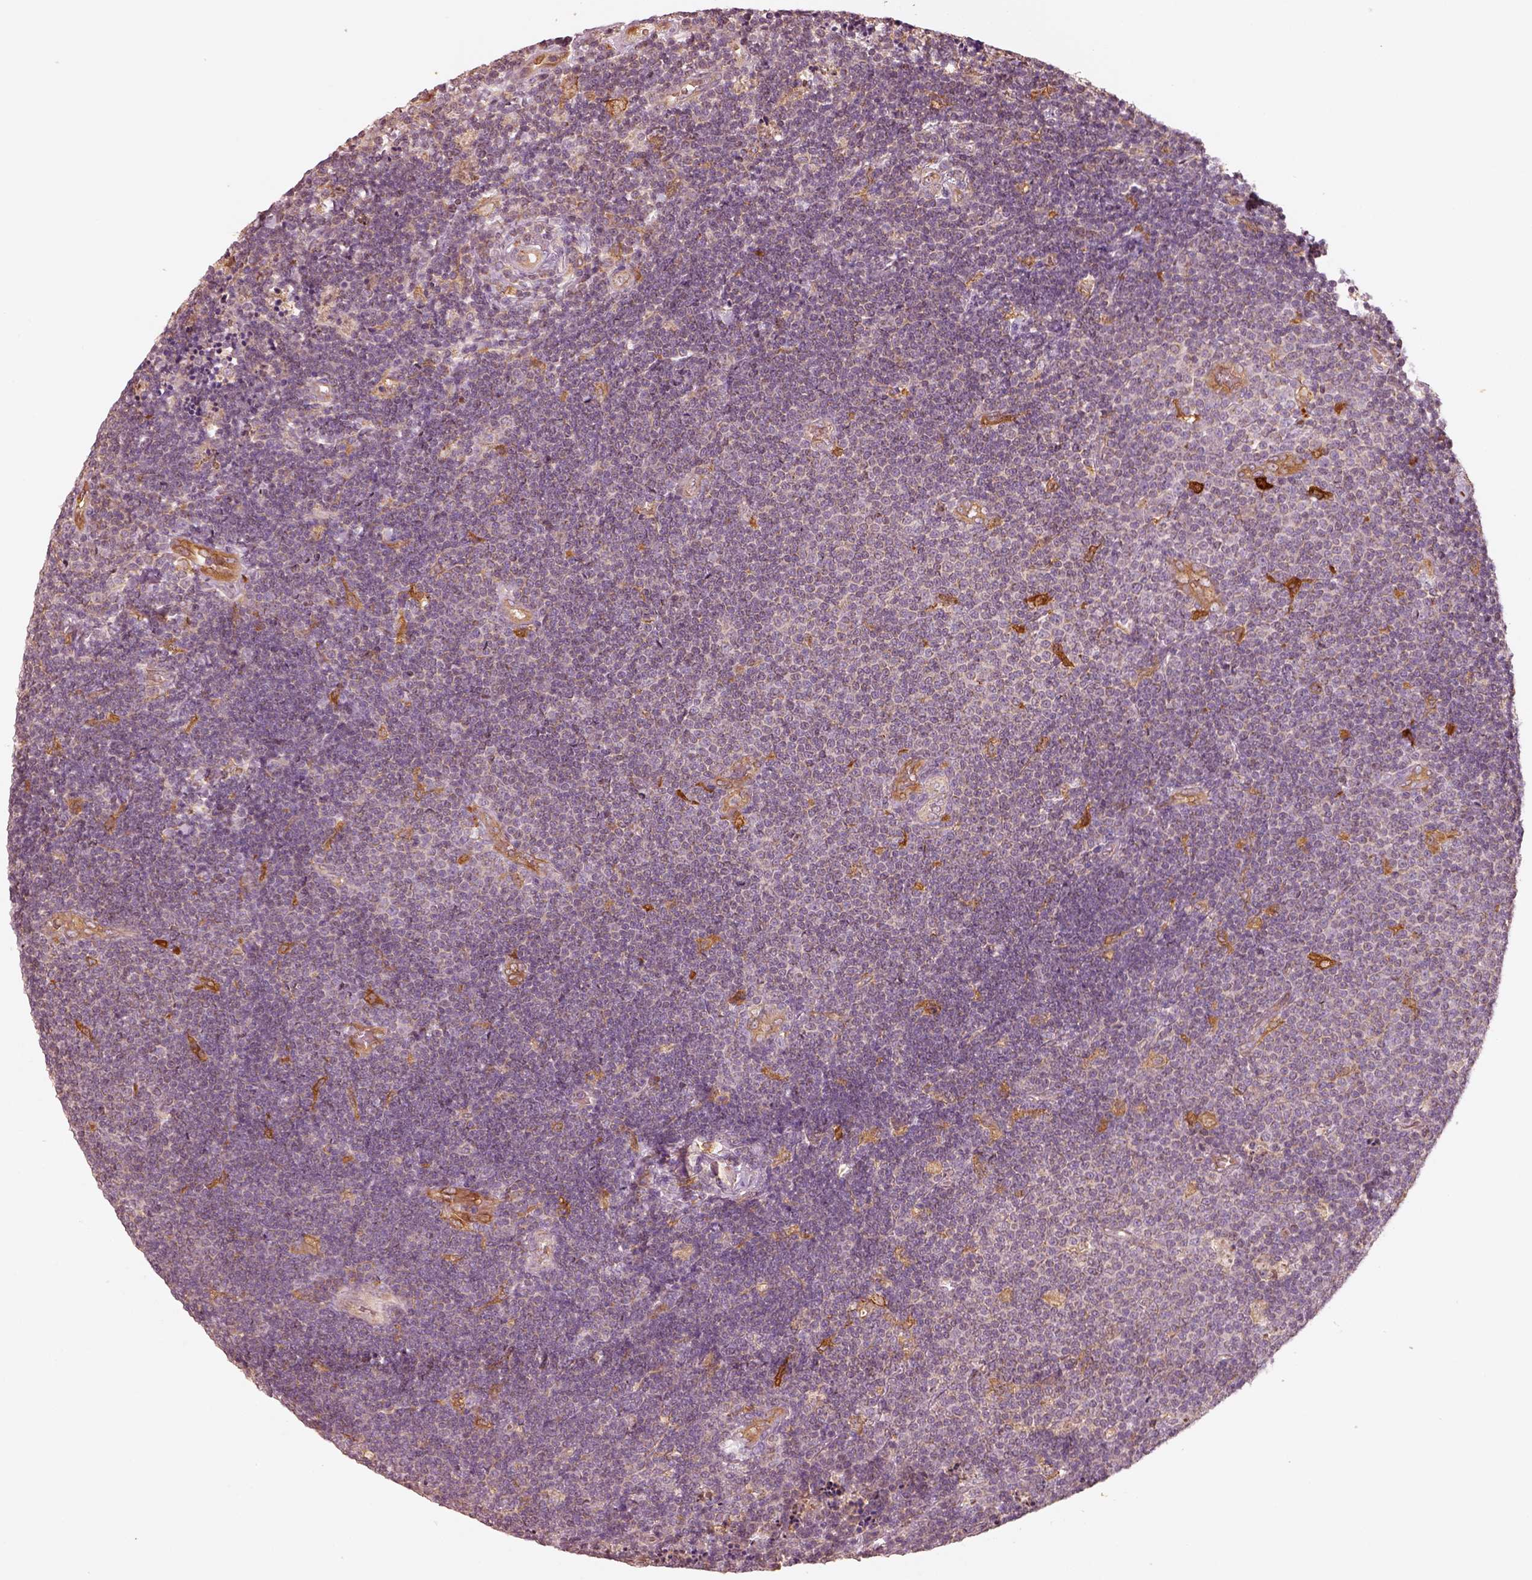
{"staining": {"intensity": "negative", "quantity": "none", "location": "none"}, "tissue": "lymphoma", "cell_type": "Tumor cells", "image_type": "cancer", "snomed": [{"axis": "morphology", "description": "Malignant lymphoma, non-Hodgkin's type, Low grade"}, {"axis": "topography", "description": "Brain"}], "caption": "DAB immunohistochemical staining of low-grade malignant lymphoma, non-Hodgkin's type shows no significant positivity in tumor cells.", "gene": "FSCN1", "patient": {"sex": "female", "age": 66}}